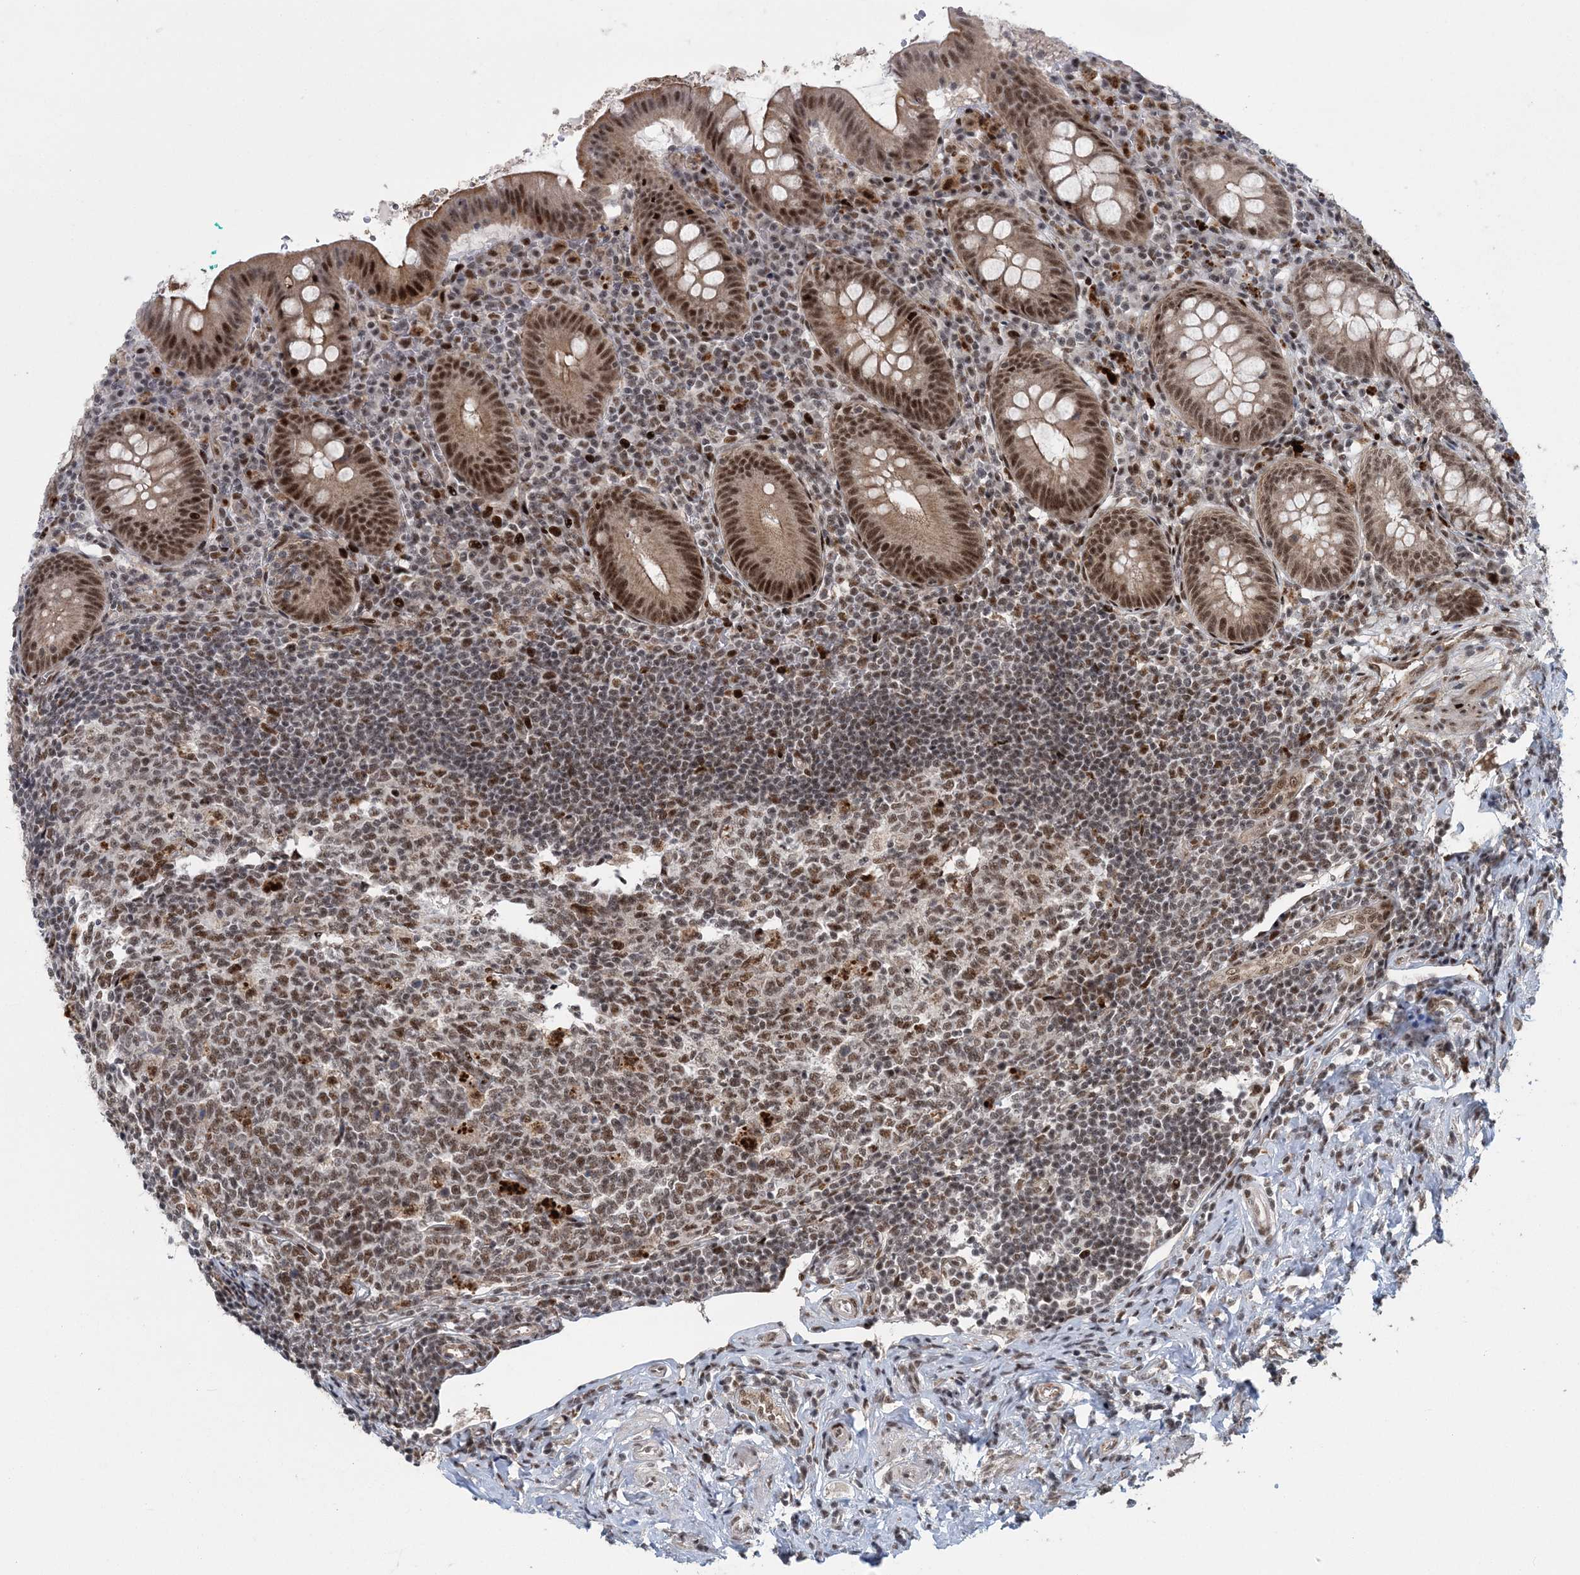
{"staining": {"intensity": "strong", "quantity": ">75%", "location": "cytoplasmic/membranous,nuclear"}, "tissue": "appendix", "cell_type": "Glandular cells", "image_type": "normal", "snomed": [{"axis": "morphology", "description": "Normal tissue, NOS"}, {"axis": "topography", "description": "Appendix"}], "caption": "The micrograph displays immunohistochemical staining of normal appendix. There is strong cytoplasmic/membranous,nuclear expression is present in approximately >75% of glandular cells.", "gene": "CWC22", "patient": {"sex": "female", "age": 54}}